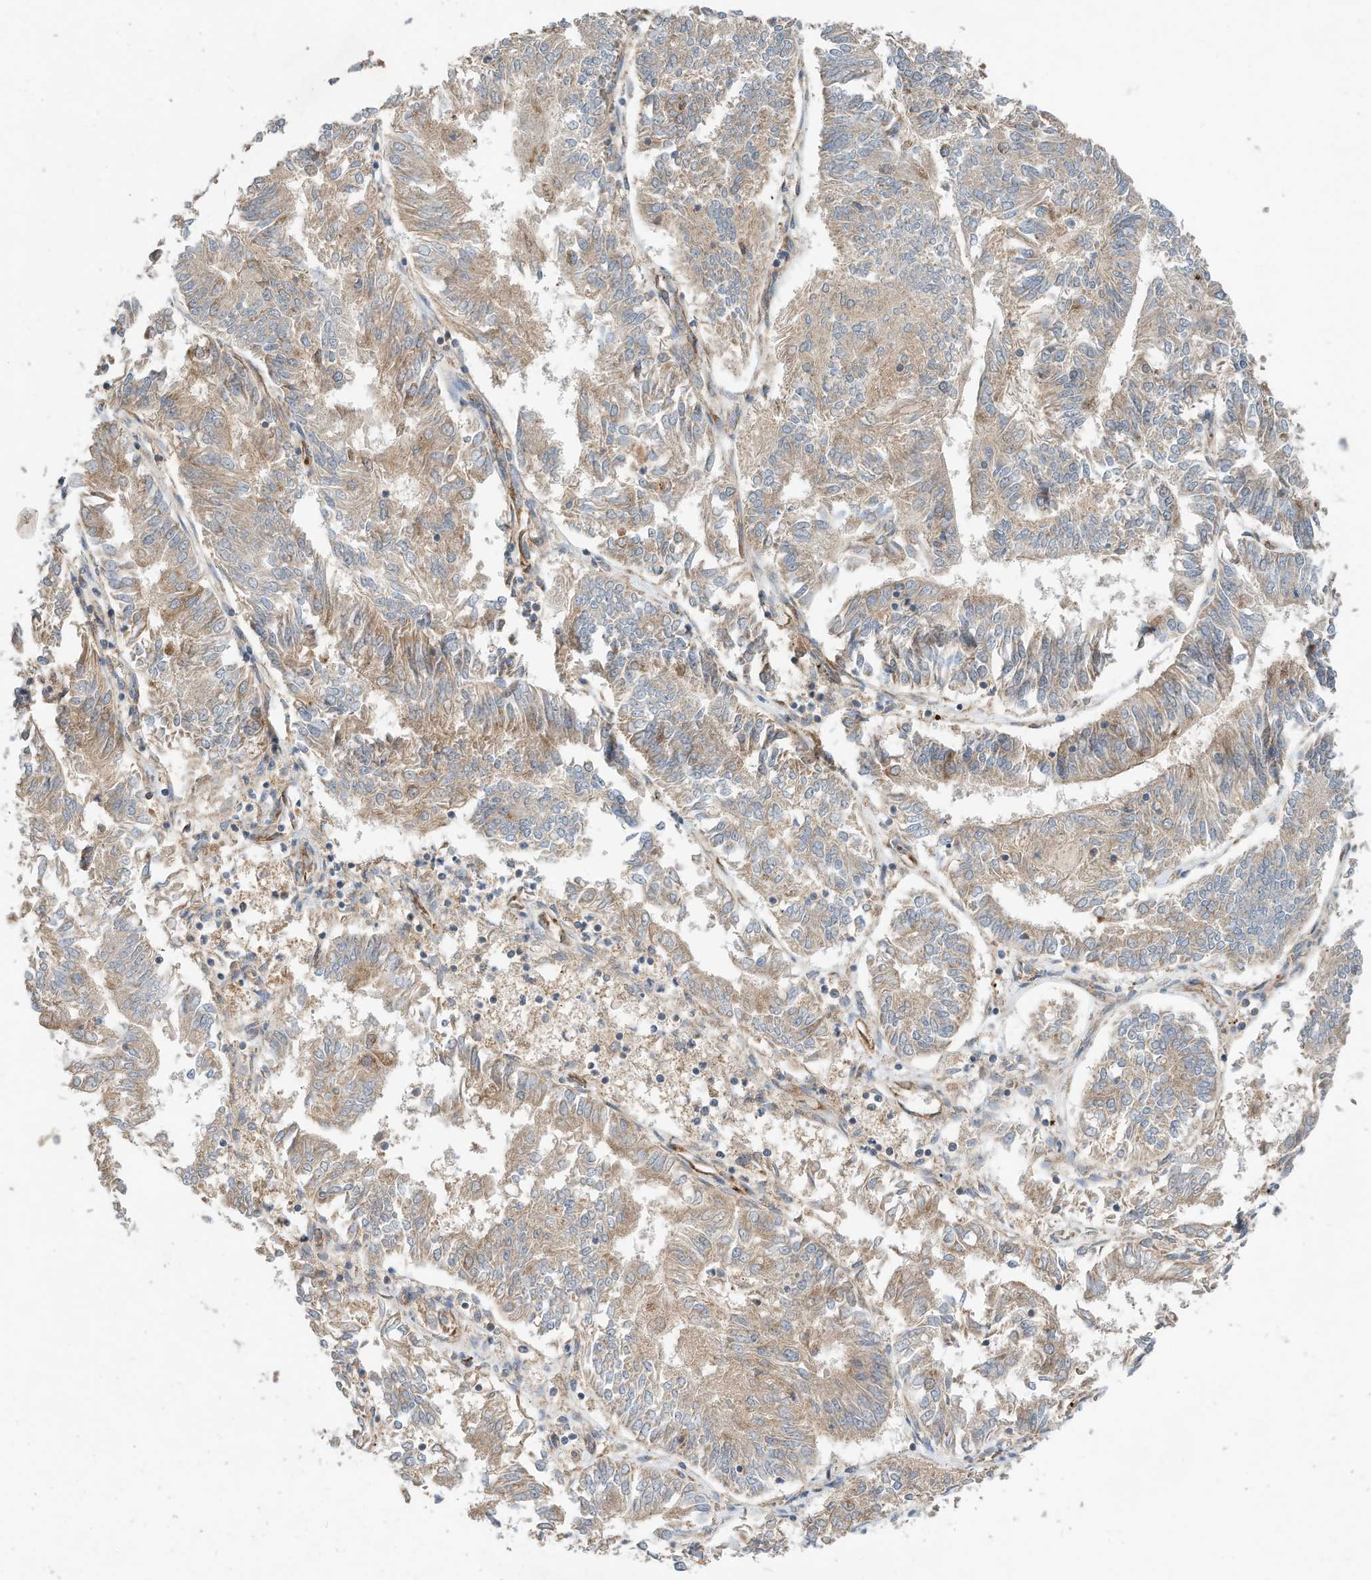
{"staining": {"intensity": "moderate", "quantity": ">75%", "location": "cytoplasmic/membranous"}, "tissue": "endometrial cancer", "cell_type": "Tumor cells", "image_type": "cancer", "snomed": [{"axis": "morphology", "description": "Adenocarcinoma, NOS"}, {"axis": "topography", "description": "Endometrium"}], "caption": "Endometrial cancer (adenocarcinoma) stained for a protein (brown) reveals moderate cytoplasmic/membranous positive expression in about >75% of tumor cells.", "gene": "CPAMD8", "patient": {"sex": "female", "age": 58}}